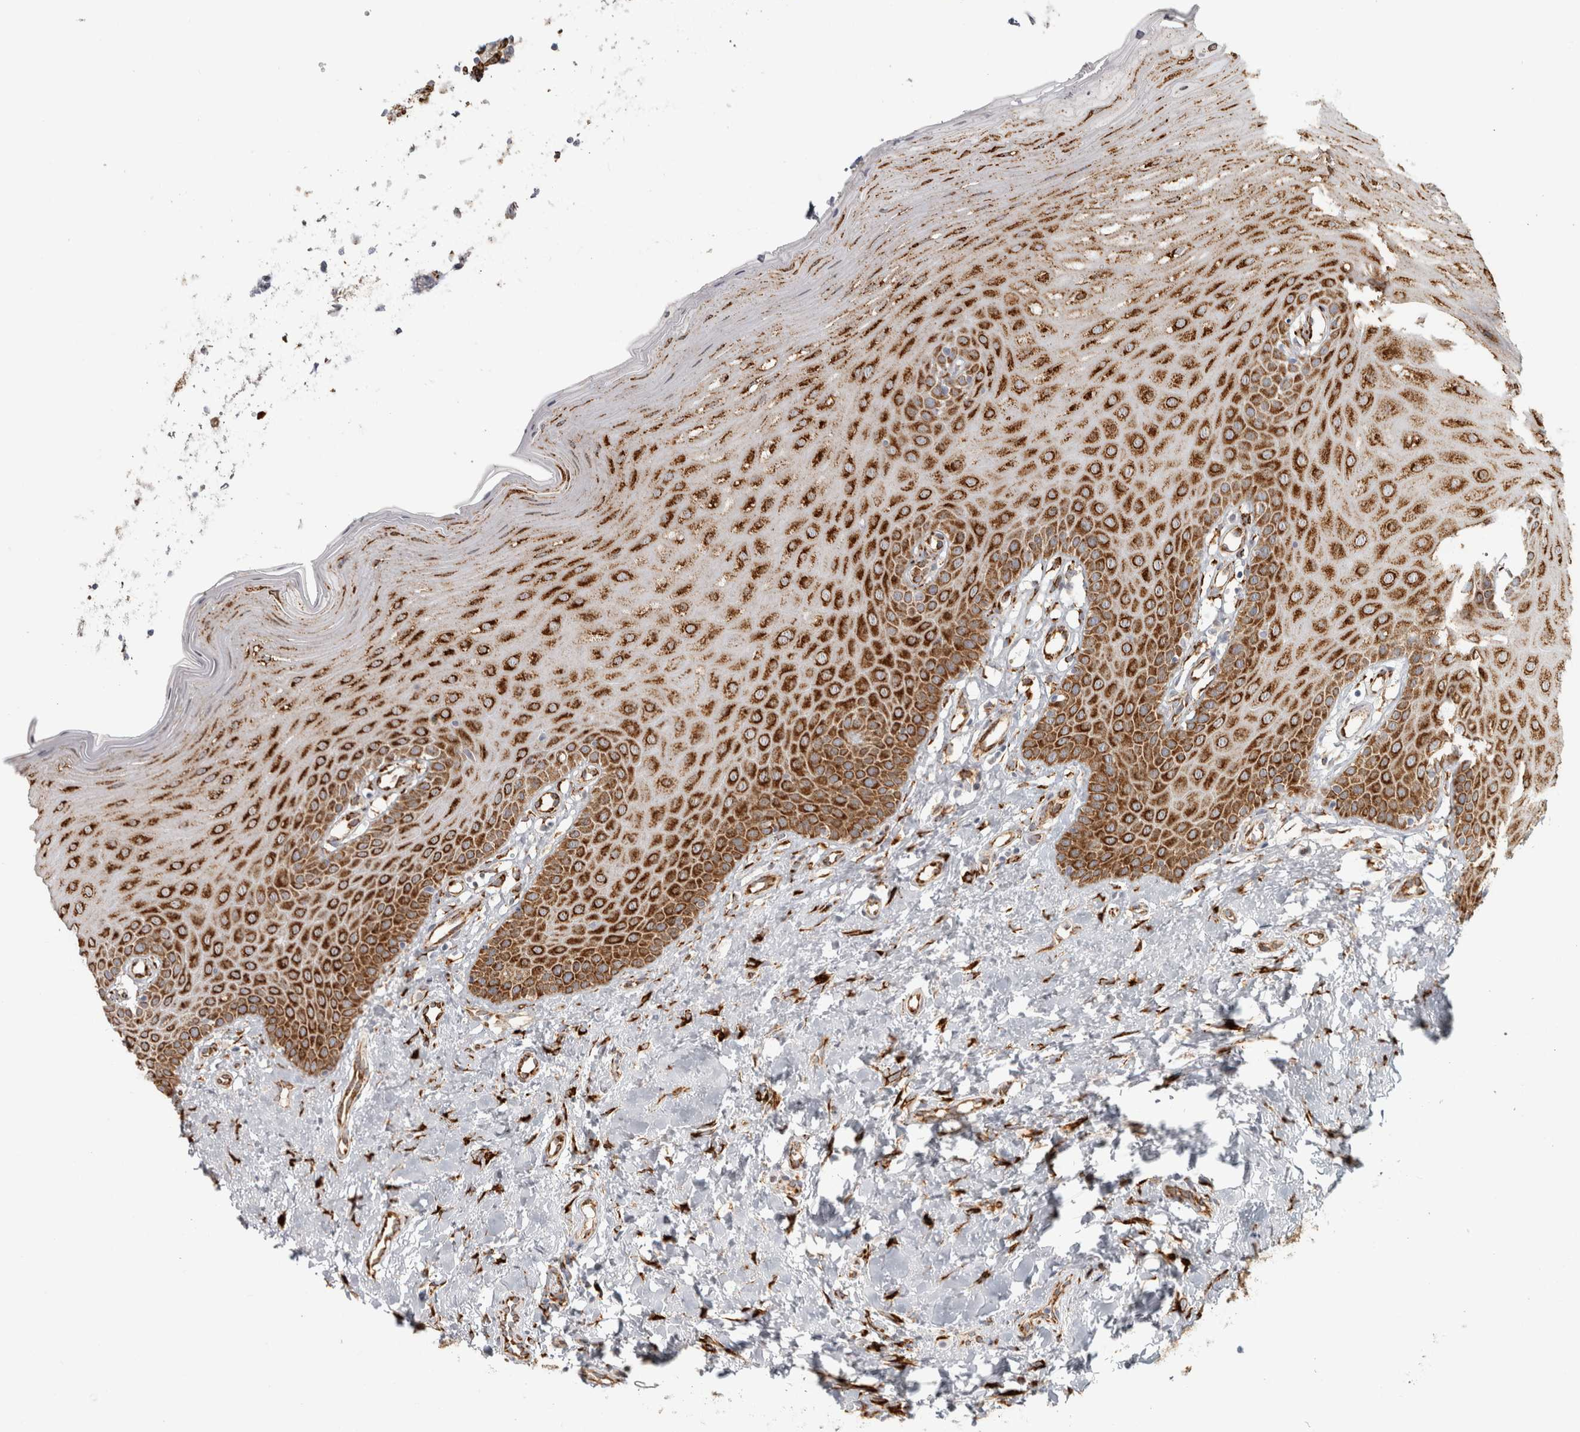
{"staining": {"intensity": "strong", "quantity": ">75%", "location": "cytoplasmic/membranous"}, "tissue": "oral mucosa", "cell_type": "Squamous epithelial cells", "image_type": "normal", "snomed": [{"axis": "morphology", "description": "Normal tissue, NOS"}, {"axis": "topography", "description": "Oral tissue"}], "caption": "A photomicrograph showing strong cytoplasmic/membranous expression in approximately >75% of squamous epithelial cells in unremarkable oral mucosa, as visualized by brown immunohistochemical staining.", "gene": "OSTN", "patient": {"sex": "female", "age": 39}}